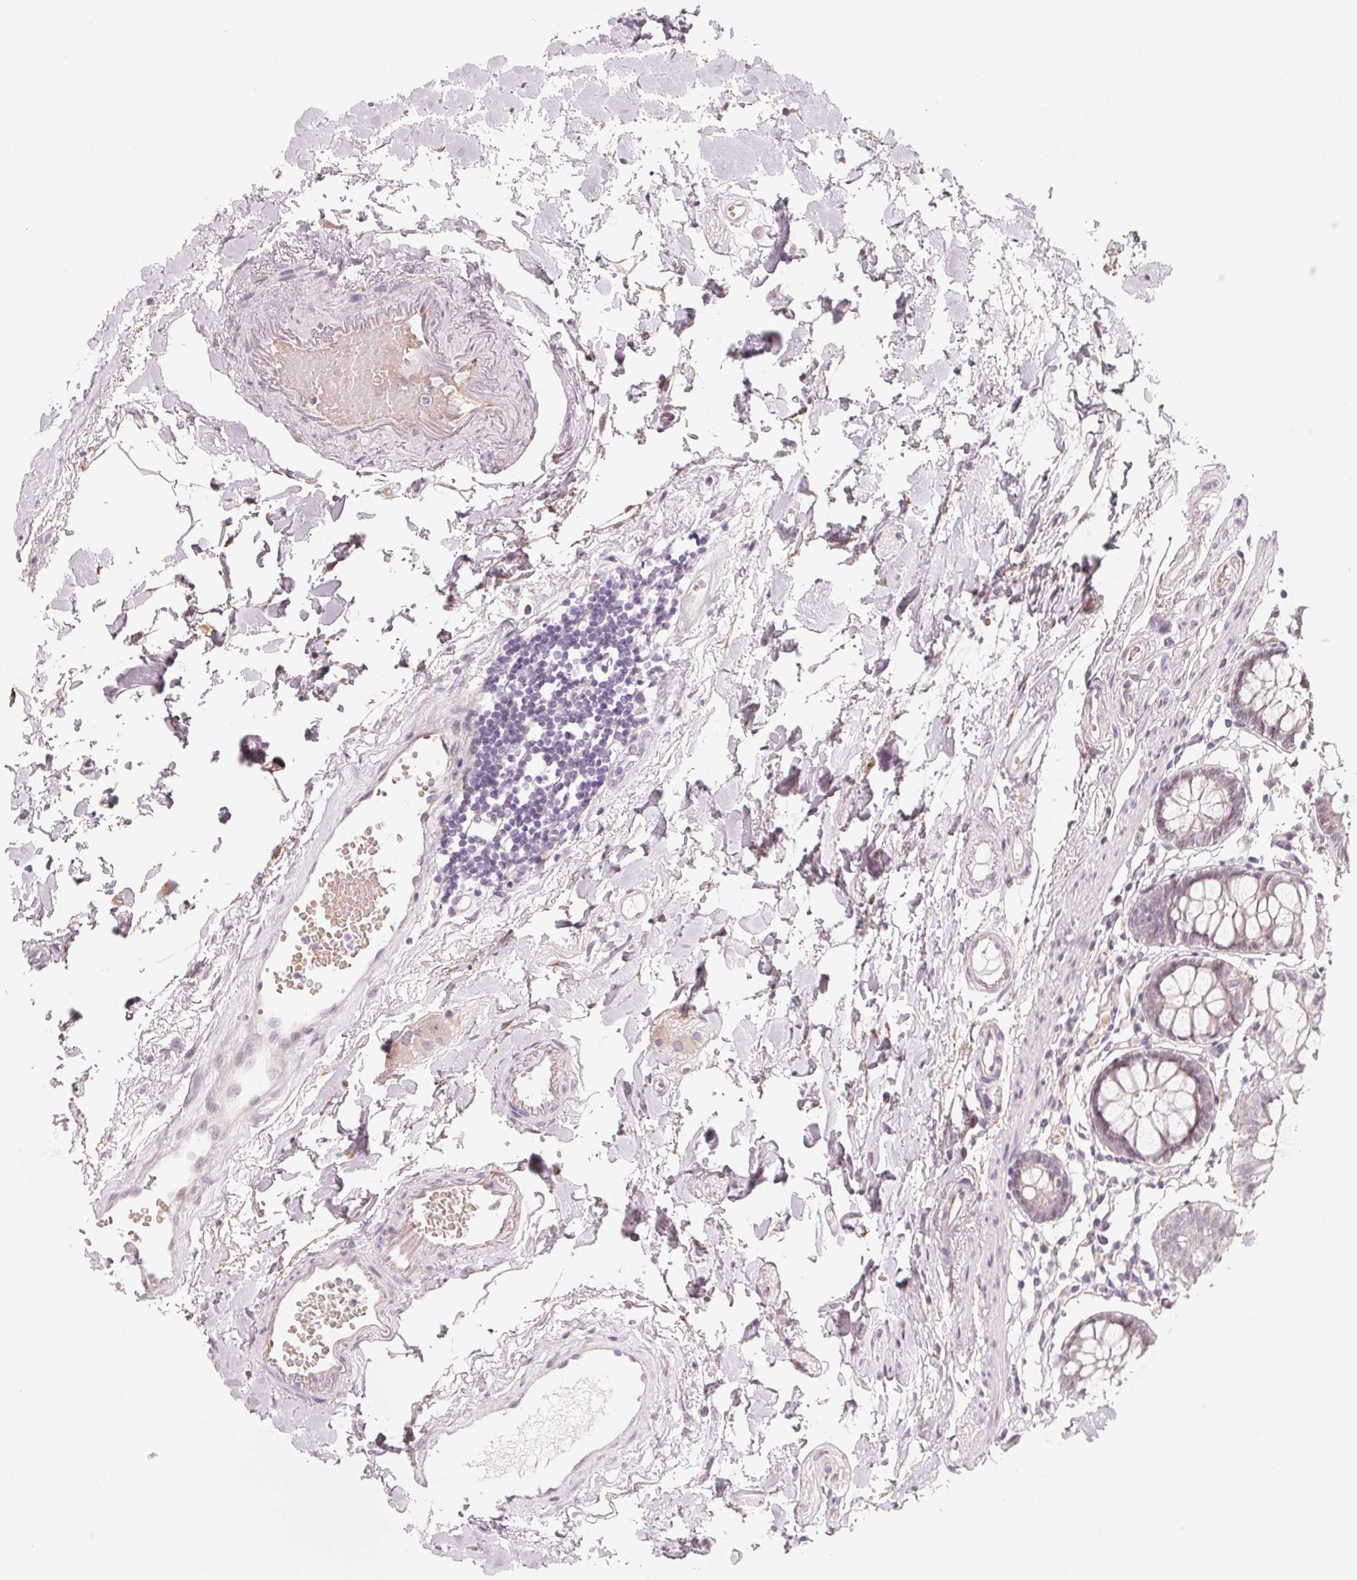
{"staining": {"intensity": "weak", "quantity": "<25%", "location": "cytoplasmic/membranous"}, "tissue": "colon", "cell_type": "Endothelial cells", "image_type": "normal", "snomed": [{"axis": "morphology", "description": "Normal tissue, NOS"}, {"axis": "topography", "description": "Colon"}], "caption": "There is no significant positivity in endothelial cells of colon. Brightfield microscopy of immunohistochemistry (IHC) stained with DAB (3,3'-diaminobenzidine) (brown) and hematoxylin (blue), captured at high magnification.", "gene": "CCDC96", "patient": {"sex": "female", "age": 84}}